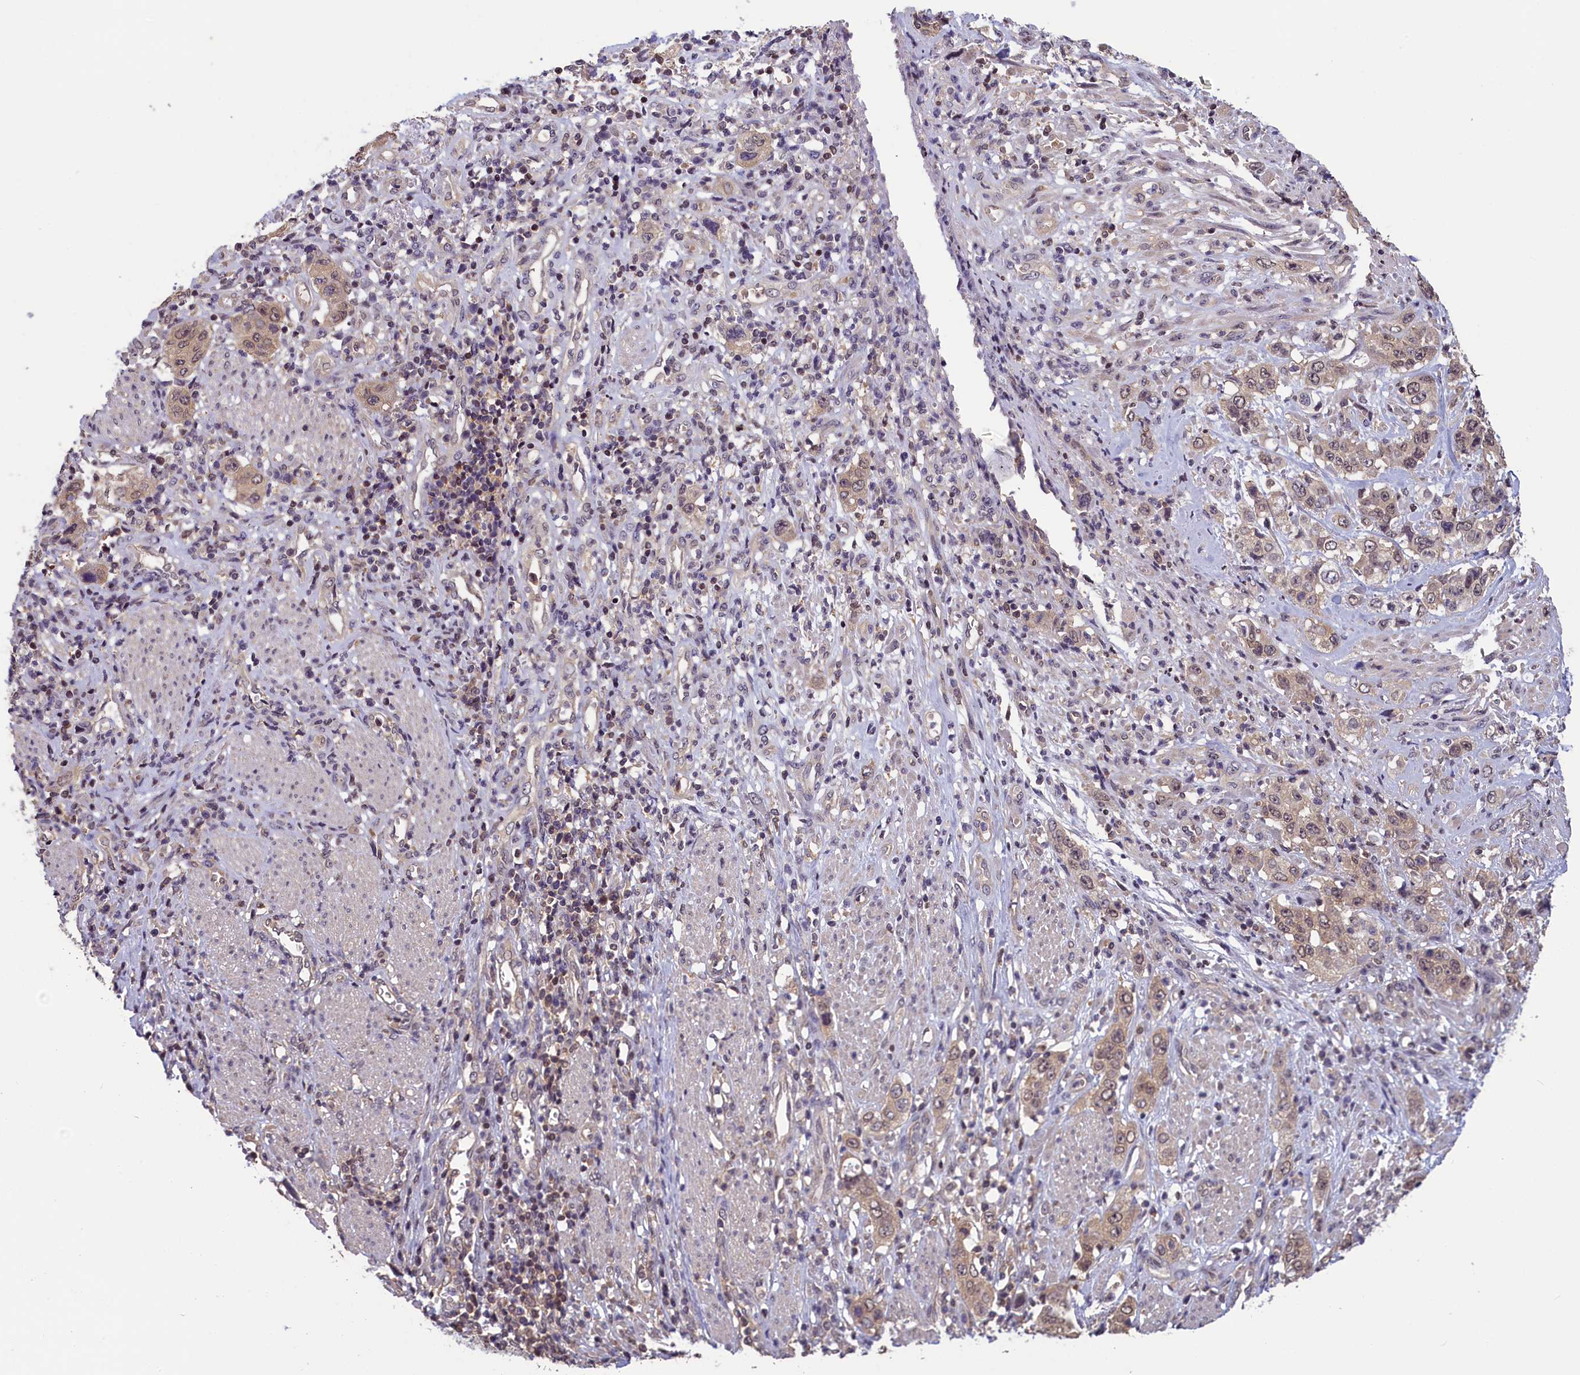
{"staining": {"intensity": "weak", "quantity": "25%-75%", "location": "nuclear"}, "tissue": "stomach cancer", "cell_type": "Tumor cells", "image_type": "cancer", "snomed": [{"axis": "morphology", "description": "Adenocarcinoma, NOS"}, {"axis": "topography", "description": "Stomach, upper"}], "caption": "Stomach adenocarcinoma was stained to show a protein in brown. There is low levels of weak nuclear positivity in approximately 25%-75% of tumor cells.", "gene": "NUBP1", "patient": {"sex": "male", "age": 62}}